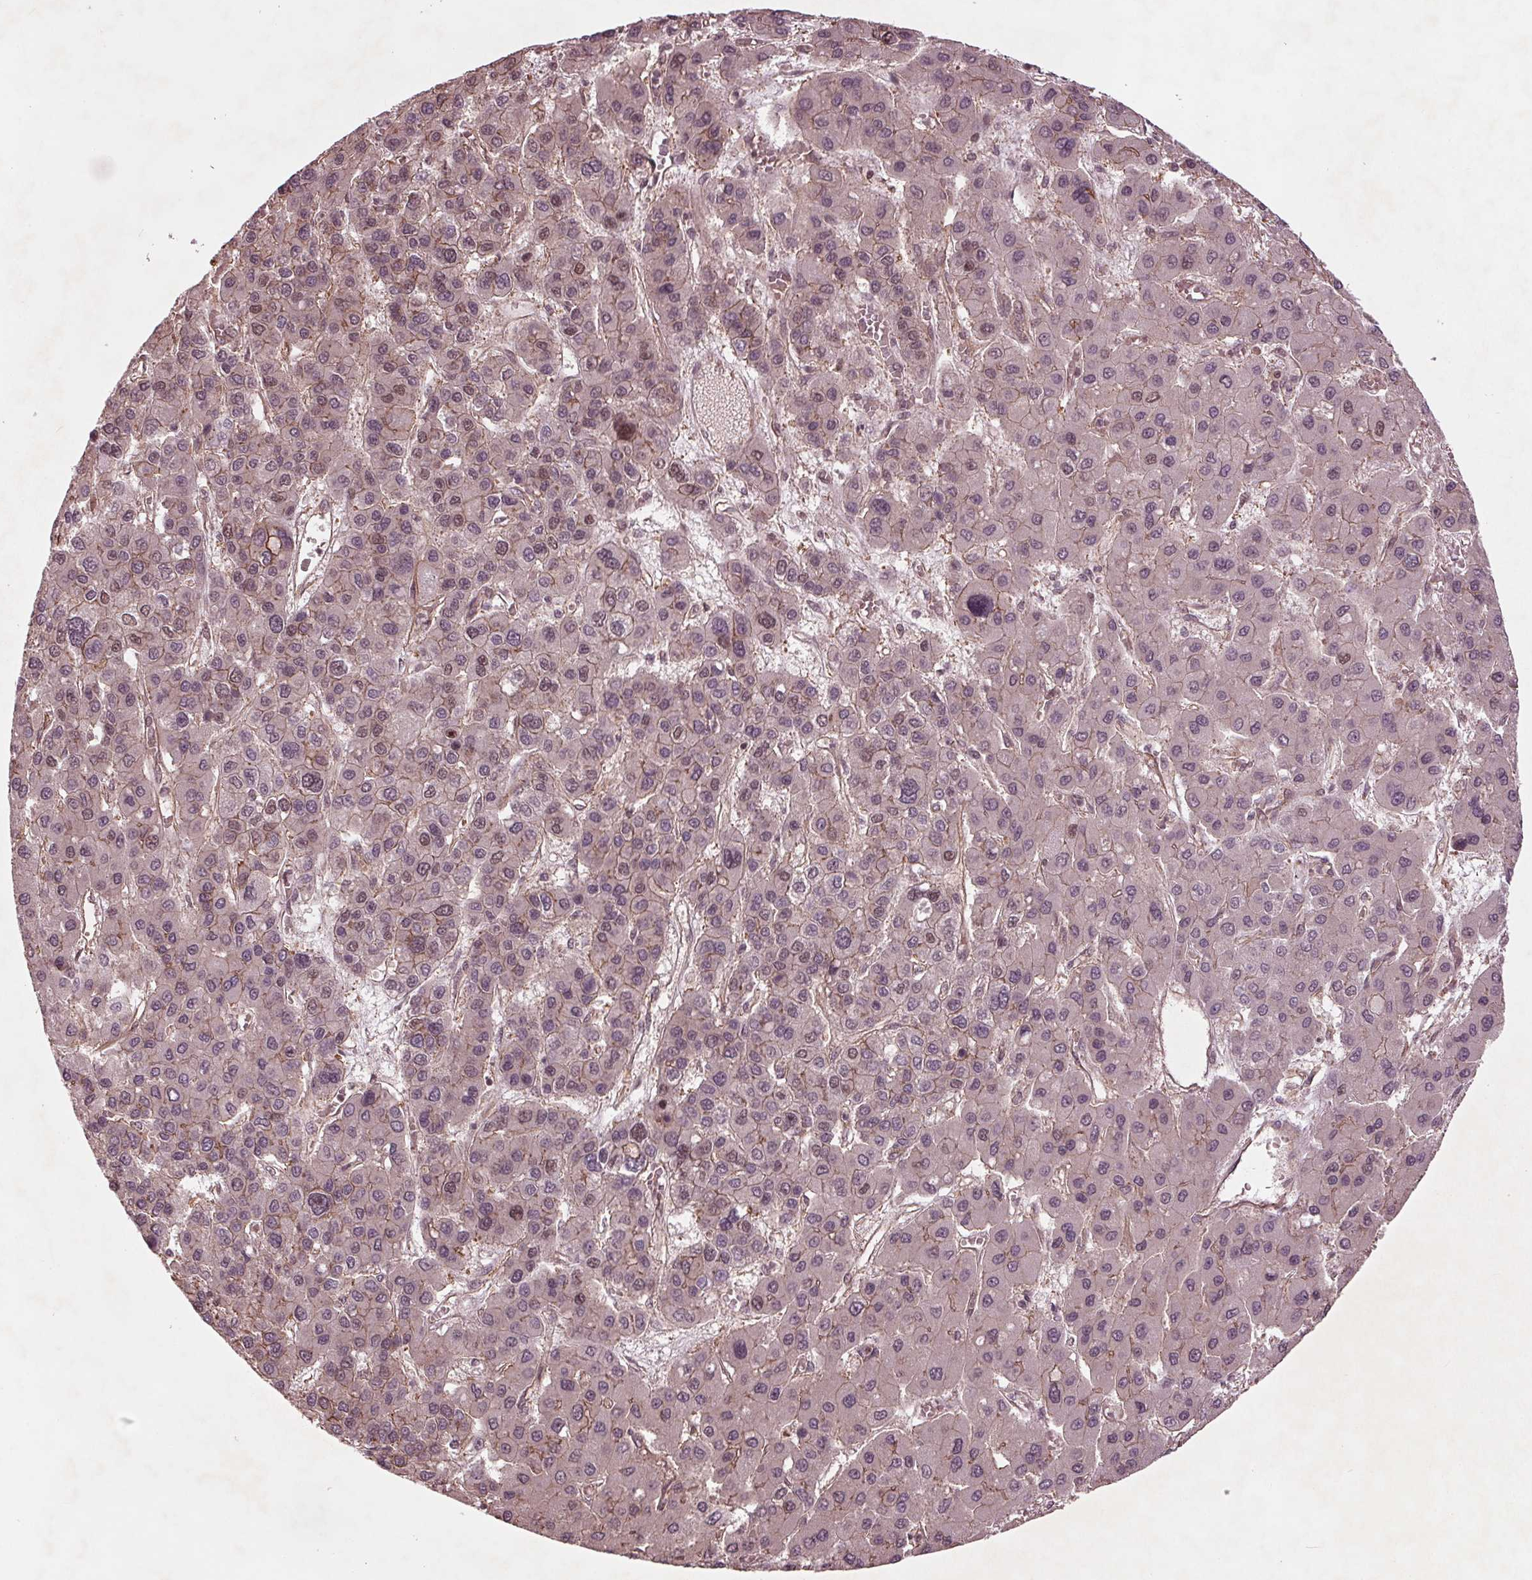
{"staining": {"intensity": "weak", "quantity": "25%-75%", "location": "cytoplasmic/membranous,nuclear"}, "tissue": "liver cancer", "cell_type": "Tumor cells", "image_type": "cancer", "snomed": [{"axis": "morphology", "description": "Carcinoma, Hepatocellular, NOS"}, {"axis": "topography", "description": "Liver"}], "caption": "Immunohistochemistry (IHC) of liver cancer (hepatocellular carcinoma) displays low levels of weak cytoplasmic/membranous and nuclear positivity in about 25%-75% of tumor cells.", "gene": "BTBD1", "patient": {"sex": "female", "age": 41}}